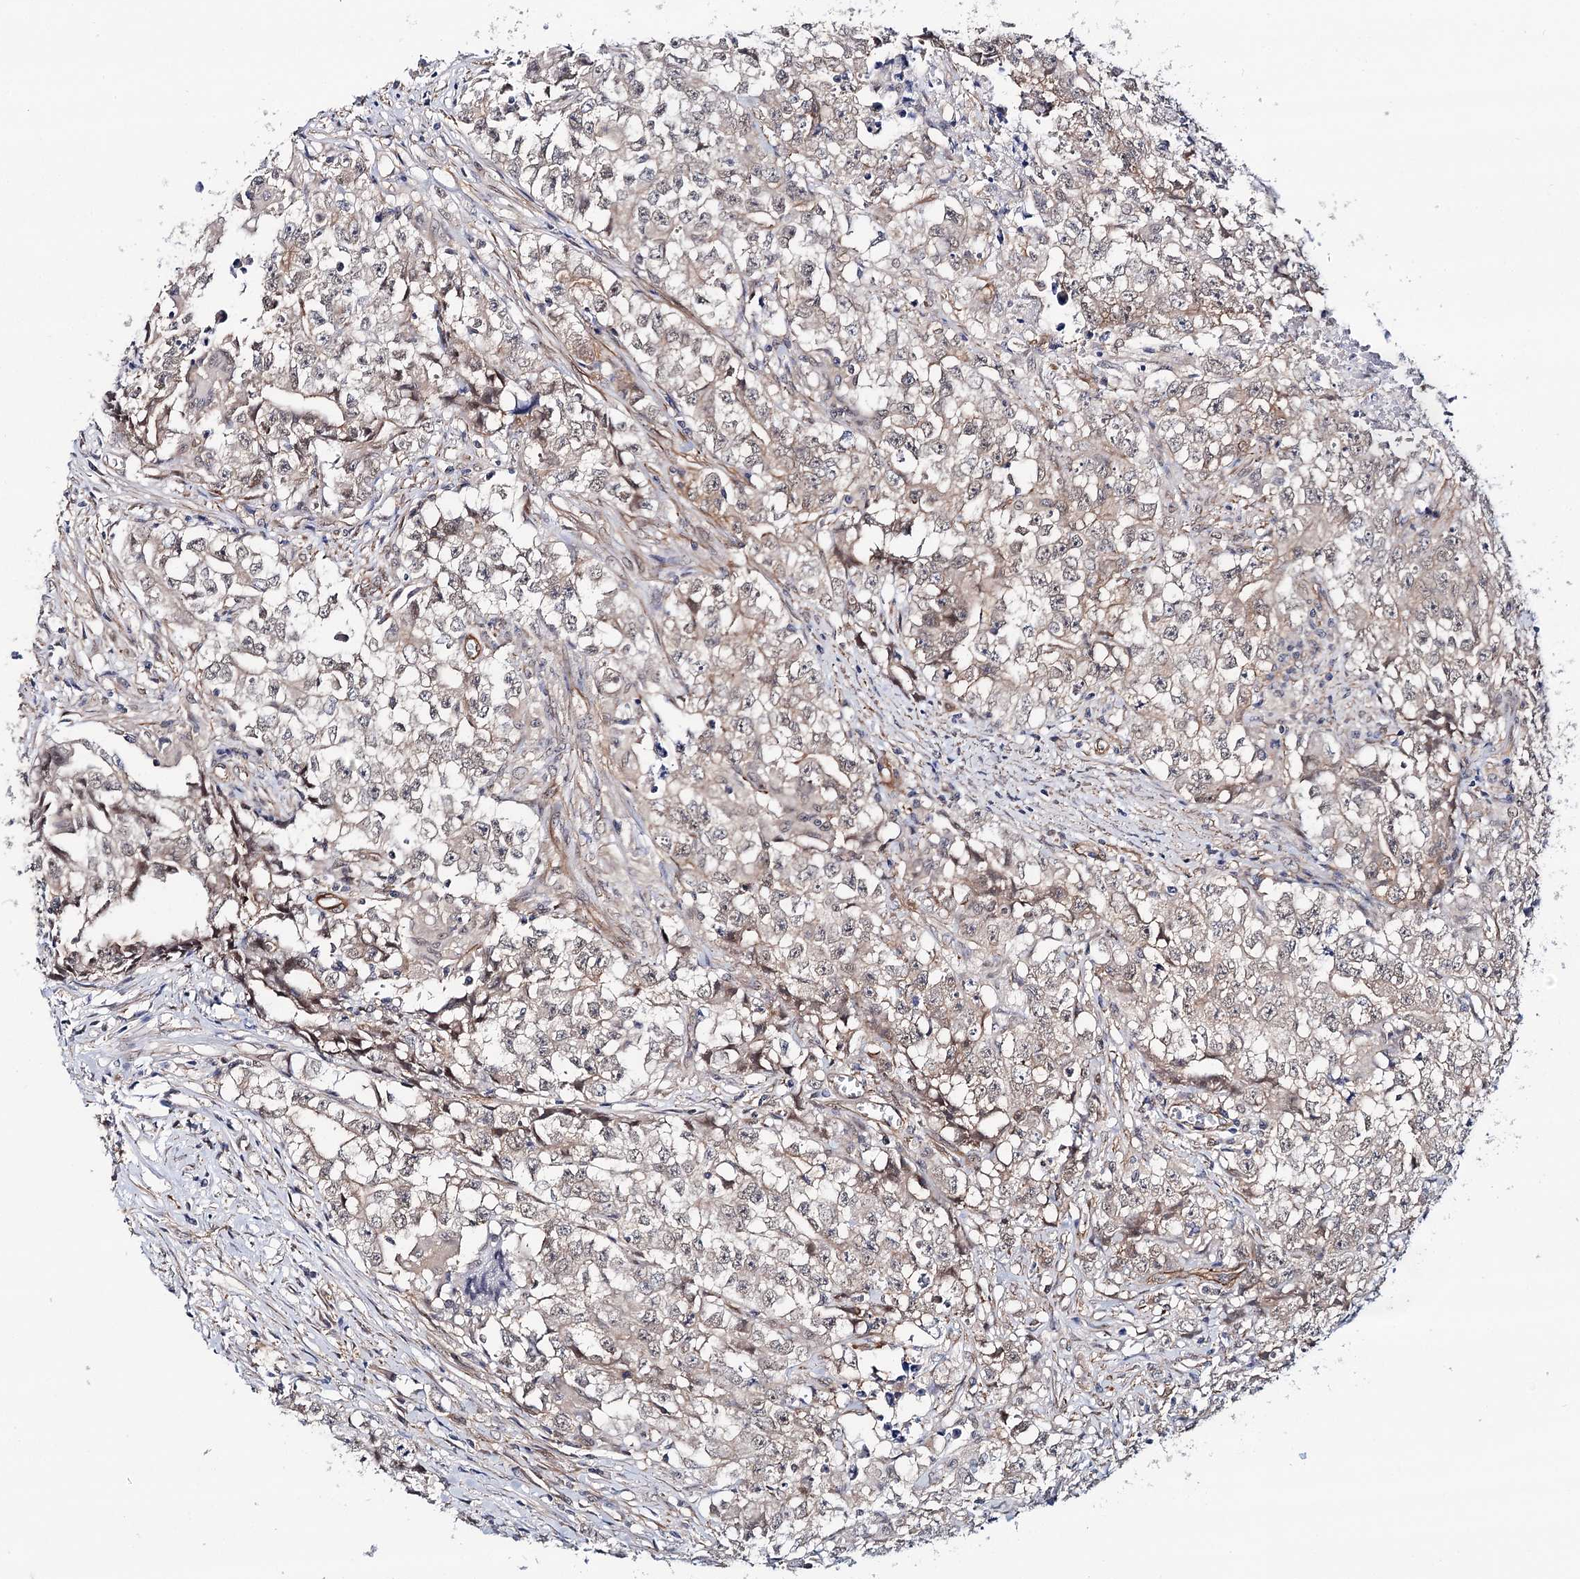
{"staining": {"intensity": "negative", "quantity": "none", "location": "none"}, "tissue": "testis cancer", "cell_type": "Tumor cells", "image_type": "cancer", "snomed": [{"axis": "morphology", "description": "Seminoma, NOS"}, {"axis": "morphology", "description": "Carcinoma, Embryonal, NOS"}, {"axis": "topography", "description": "Testis"}], "caption": "An image of testis seminoma stained for a protein demonstrates no brown staining in tumor cells.", "gene": "PPP2R5B", "patient": {"sex": "male", "age": 43}}